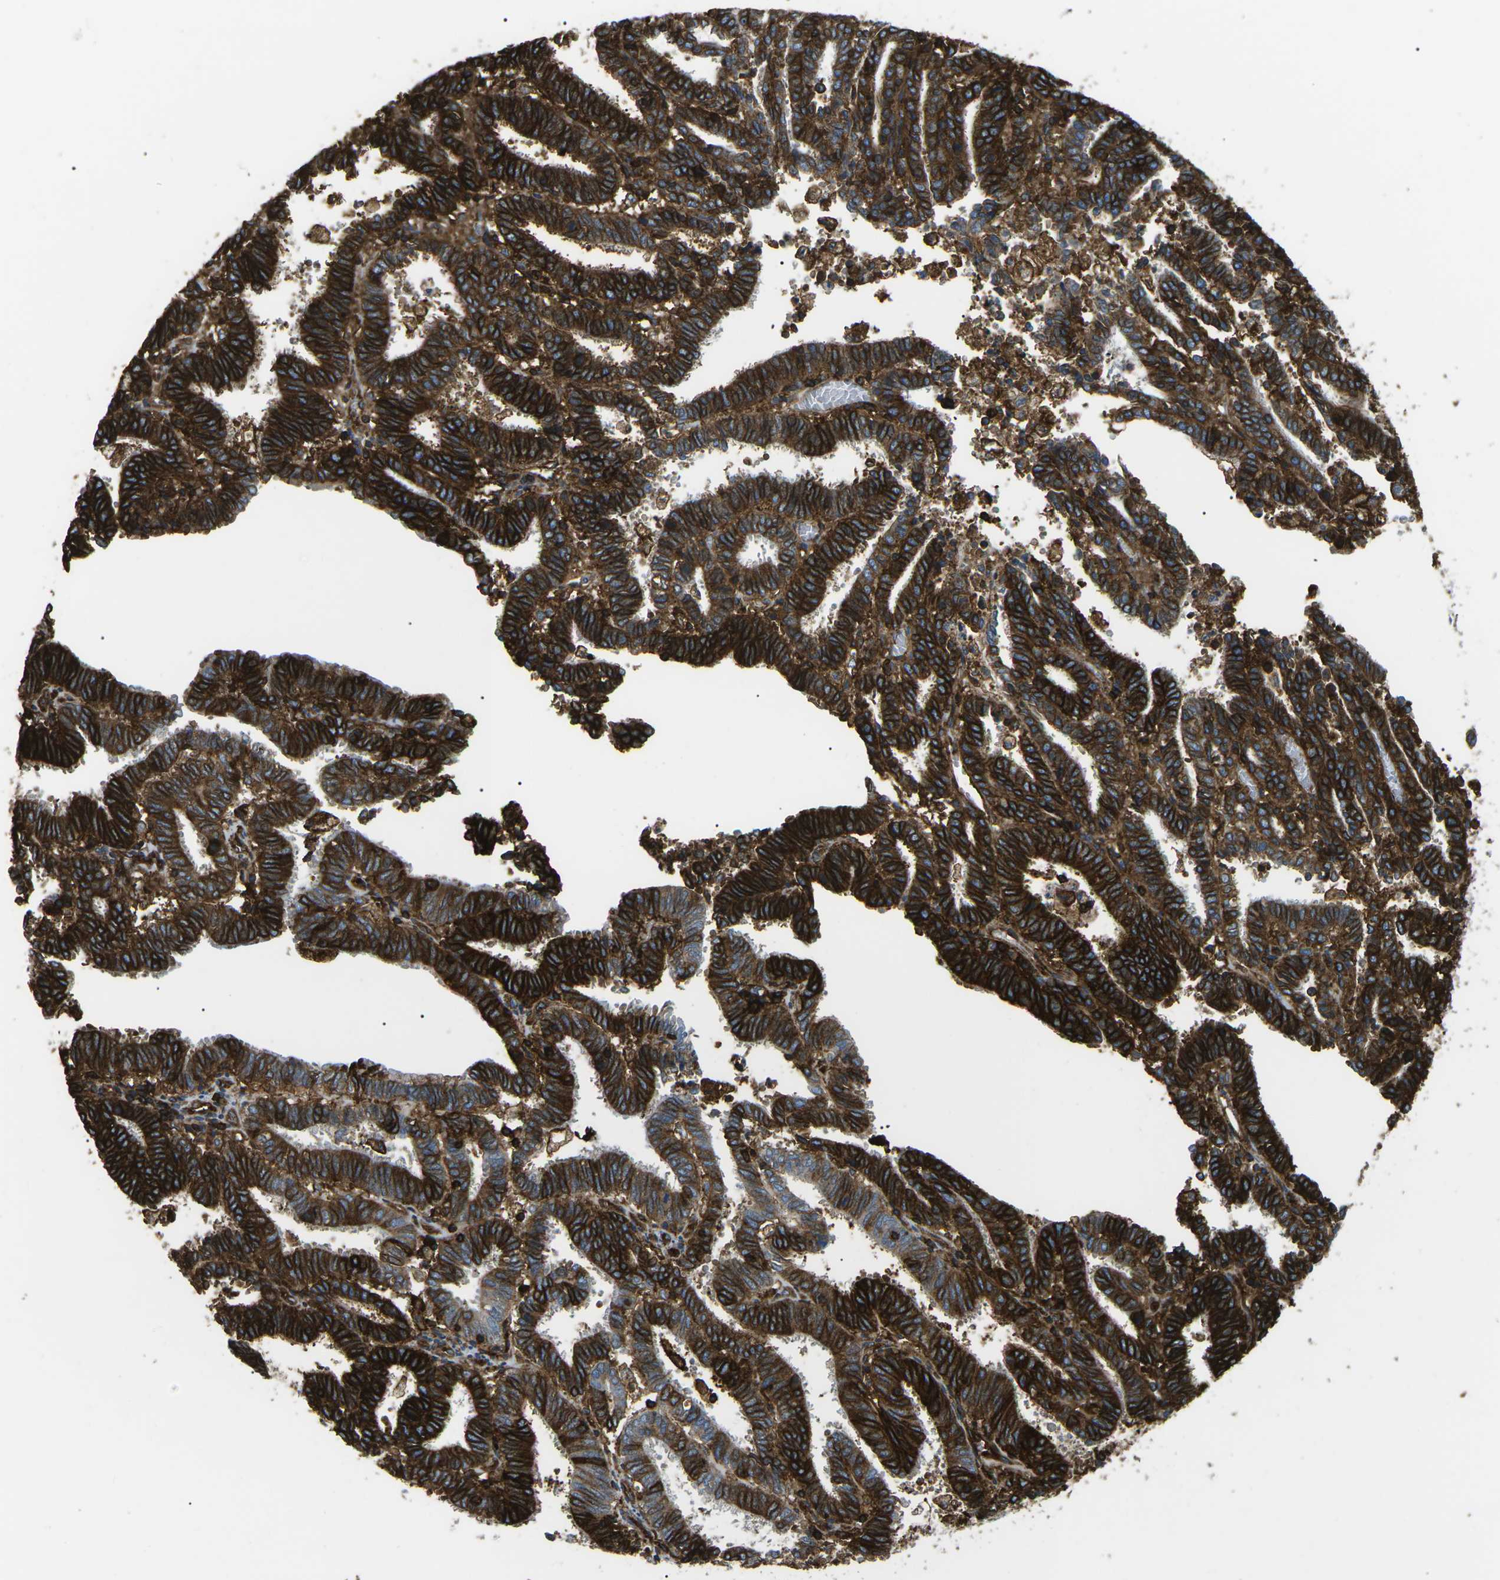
{"staining": {"intensity": "strong", "quantity": ">75%", "location": "cytoplasmic/membranous"}, "tissue": "endometrial cancer", "cell_type": "Tumor cells", "image_type": "cancer", "snomed": [{"axis": "morphology", "description": "Adenocarcinoma, NOS"}, {"axis": "topography", "description": "Uterus"}], "caption": "Adenocarcinoma (endometrial) was stained to show a protein in brown. There is high levels of strong cytoplasmic/membranous staining in about >75% of tumor cells. (Brightfield microscopy of DAB IHC at high magnification).", "gene": "HLA-B", "patient": {"sex": "female", "age": 83}}